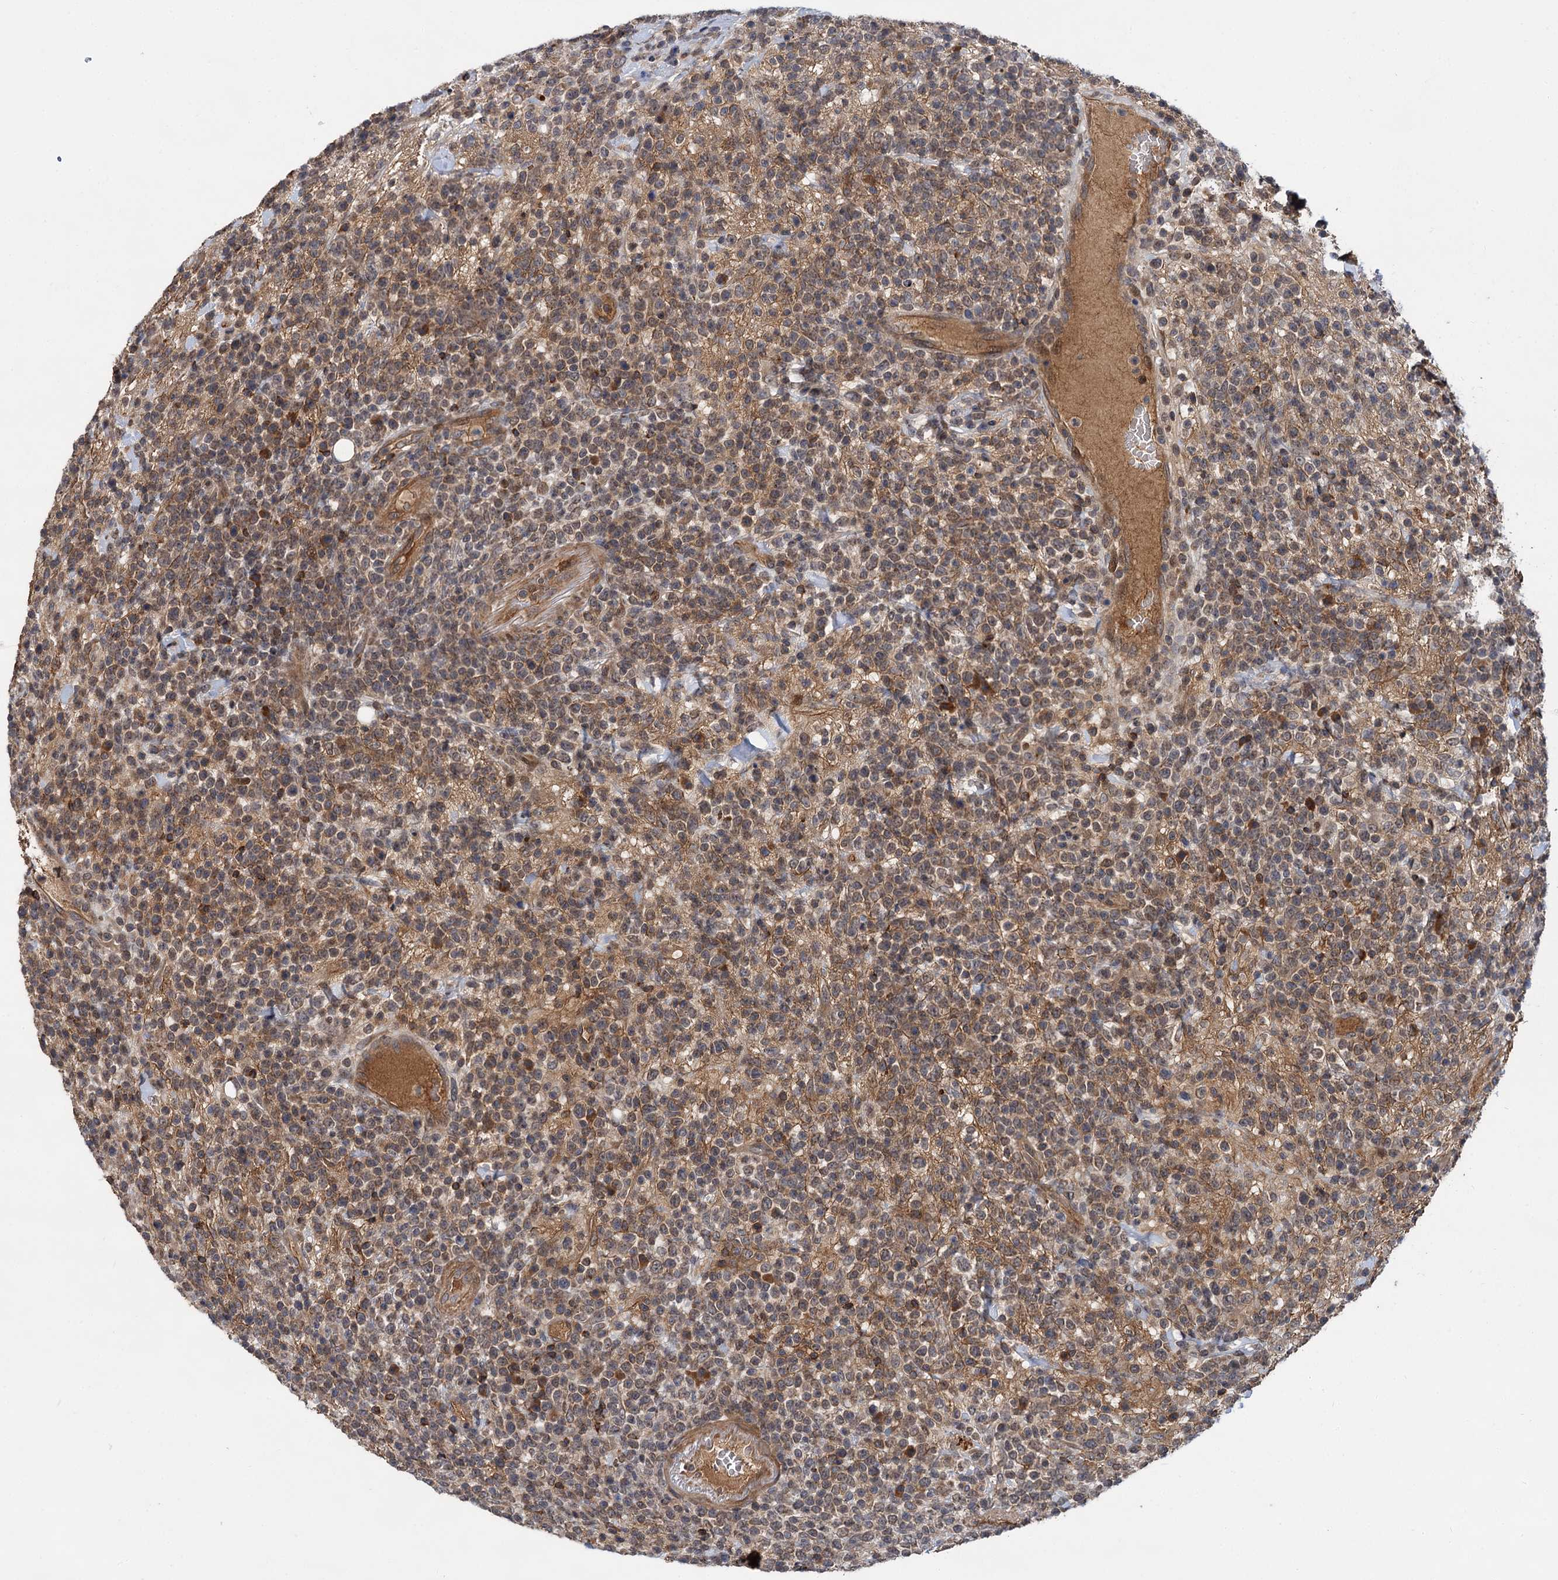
{"staining": {"intensity": "moderate", "quantity": ">75%", "location": "cytoplasmic/membranous,nuclear"}, "tissue": "lymphoma", "cell_type": "Tumor cells", "image_type": "cancer", "snomed": [{"axis": "morphology", "description": "Malignant lymphoma, non-Hodgkin's type, High grade"}, {"axis": "topography", "description": "Colon"}], "caption": "Immunohistochemical staining of human lymphoma displays moderate cytoplasmic/membranous and nuclear protein expression in about >75% of tumor cells.", "gene": "ABLIM1", "patient": {"sex": "female", "age": 53}}